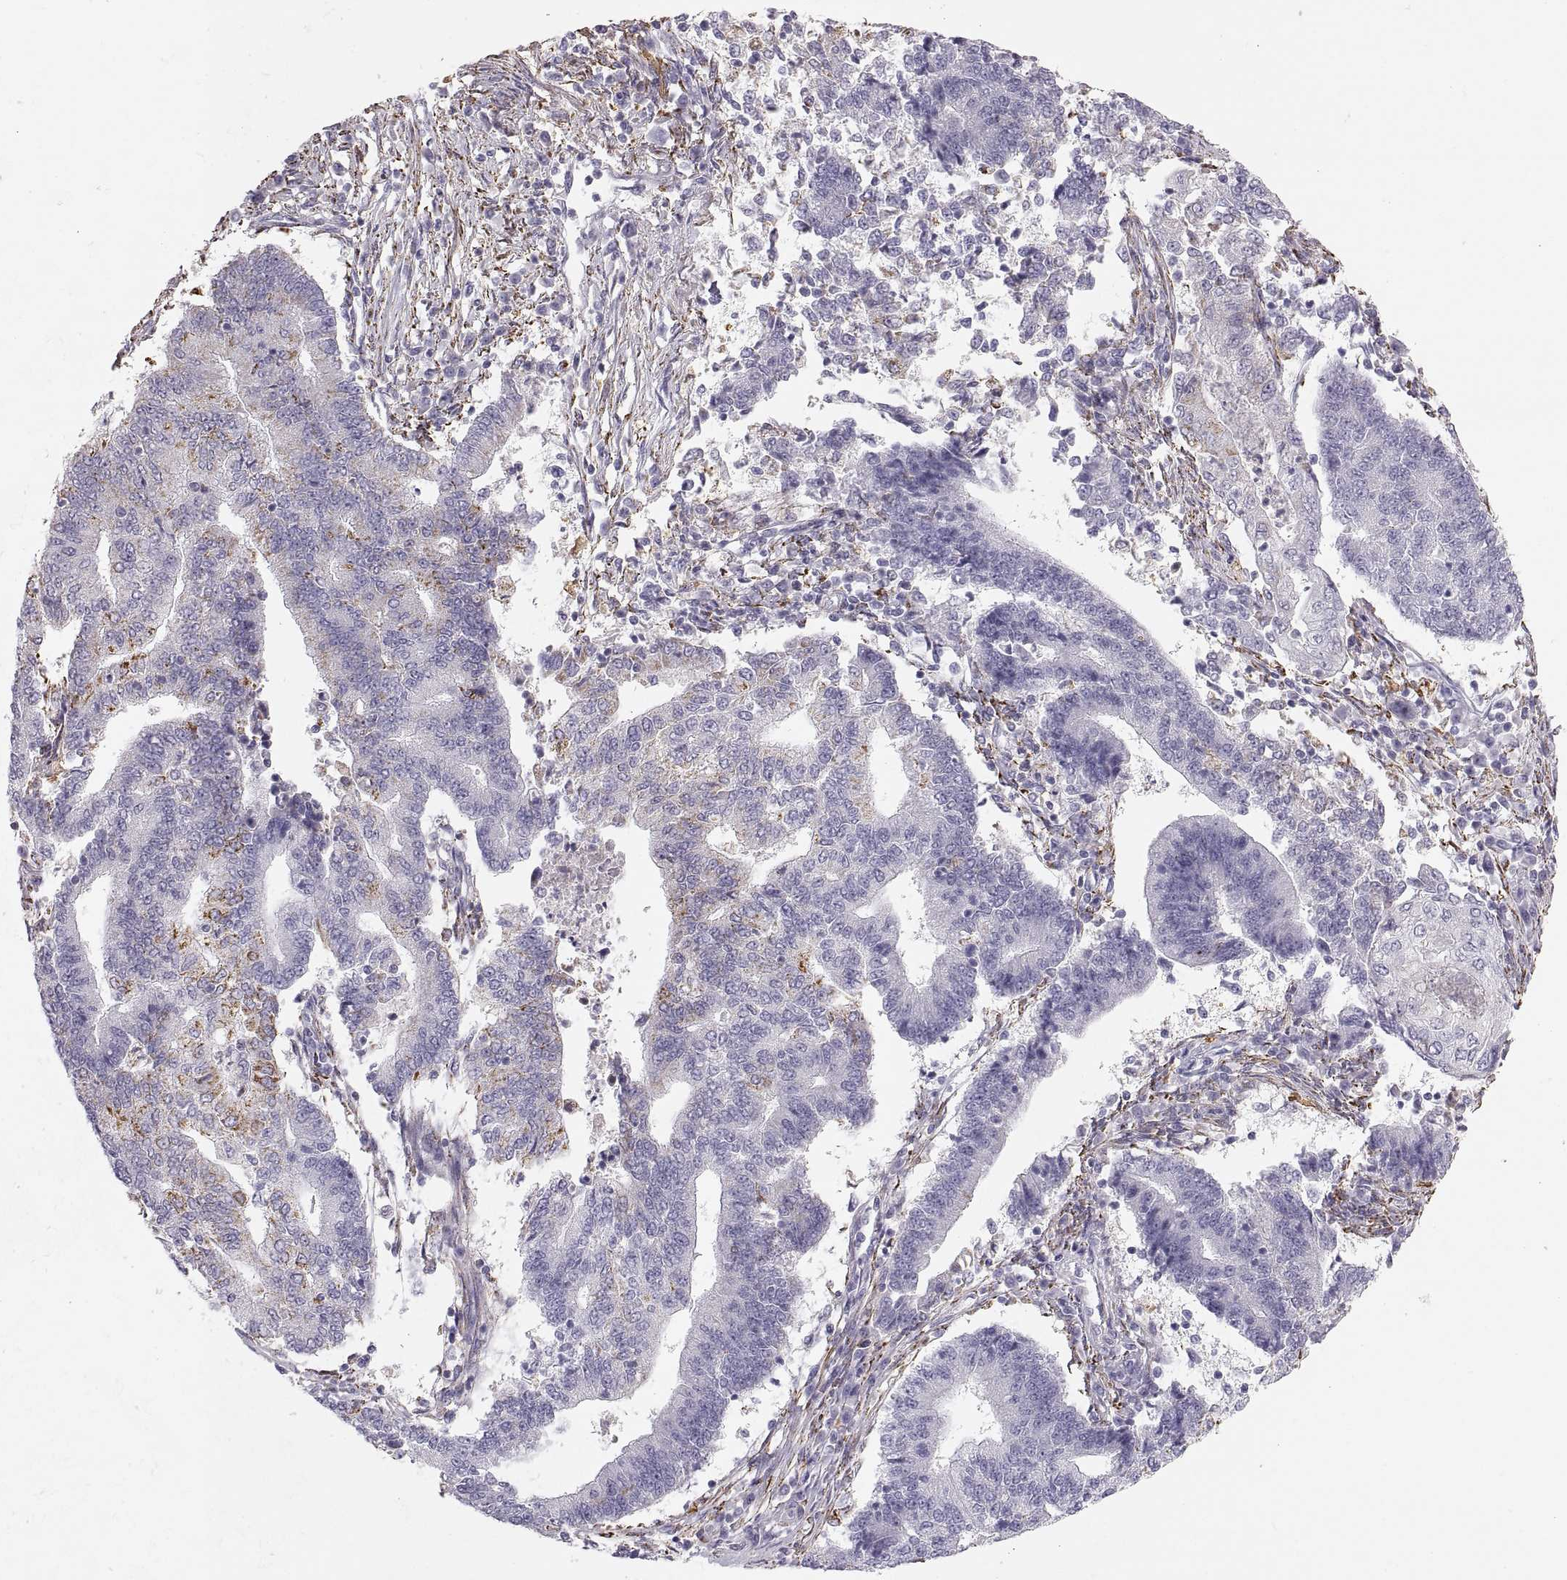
{"staining": {"intensity": "negative", "quantity": "none", "location": "none"}, "tissue": "endometrial cancer", "cell_type": "Tumor cells", "image_type": "cancer", "snomed": [{"axis": "morphology", "description": "Adenocarcinoma, NOS"}, {"axis": "topography", "description": "Uterus"}, {"axis": "topography", "description": "Endometrium"}], "caption": "Immunohistochemistry micrograph of neoplastic tissue: human endometrial cancer stained with DAB demonstrates no significant protein positivity in tumor cells.", "gene": "COL9A3", "patient": {"sex": "female", "age": 54}}